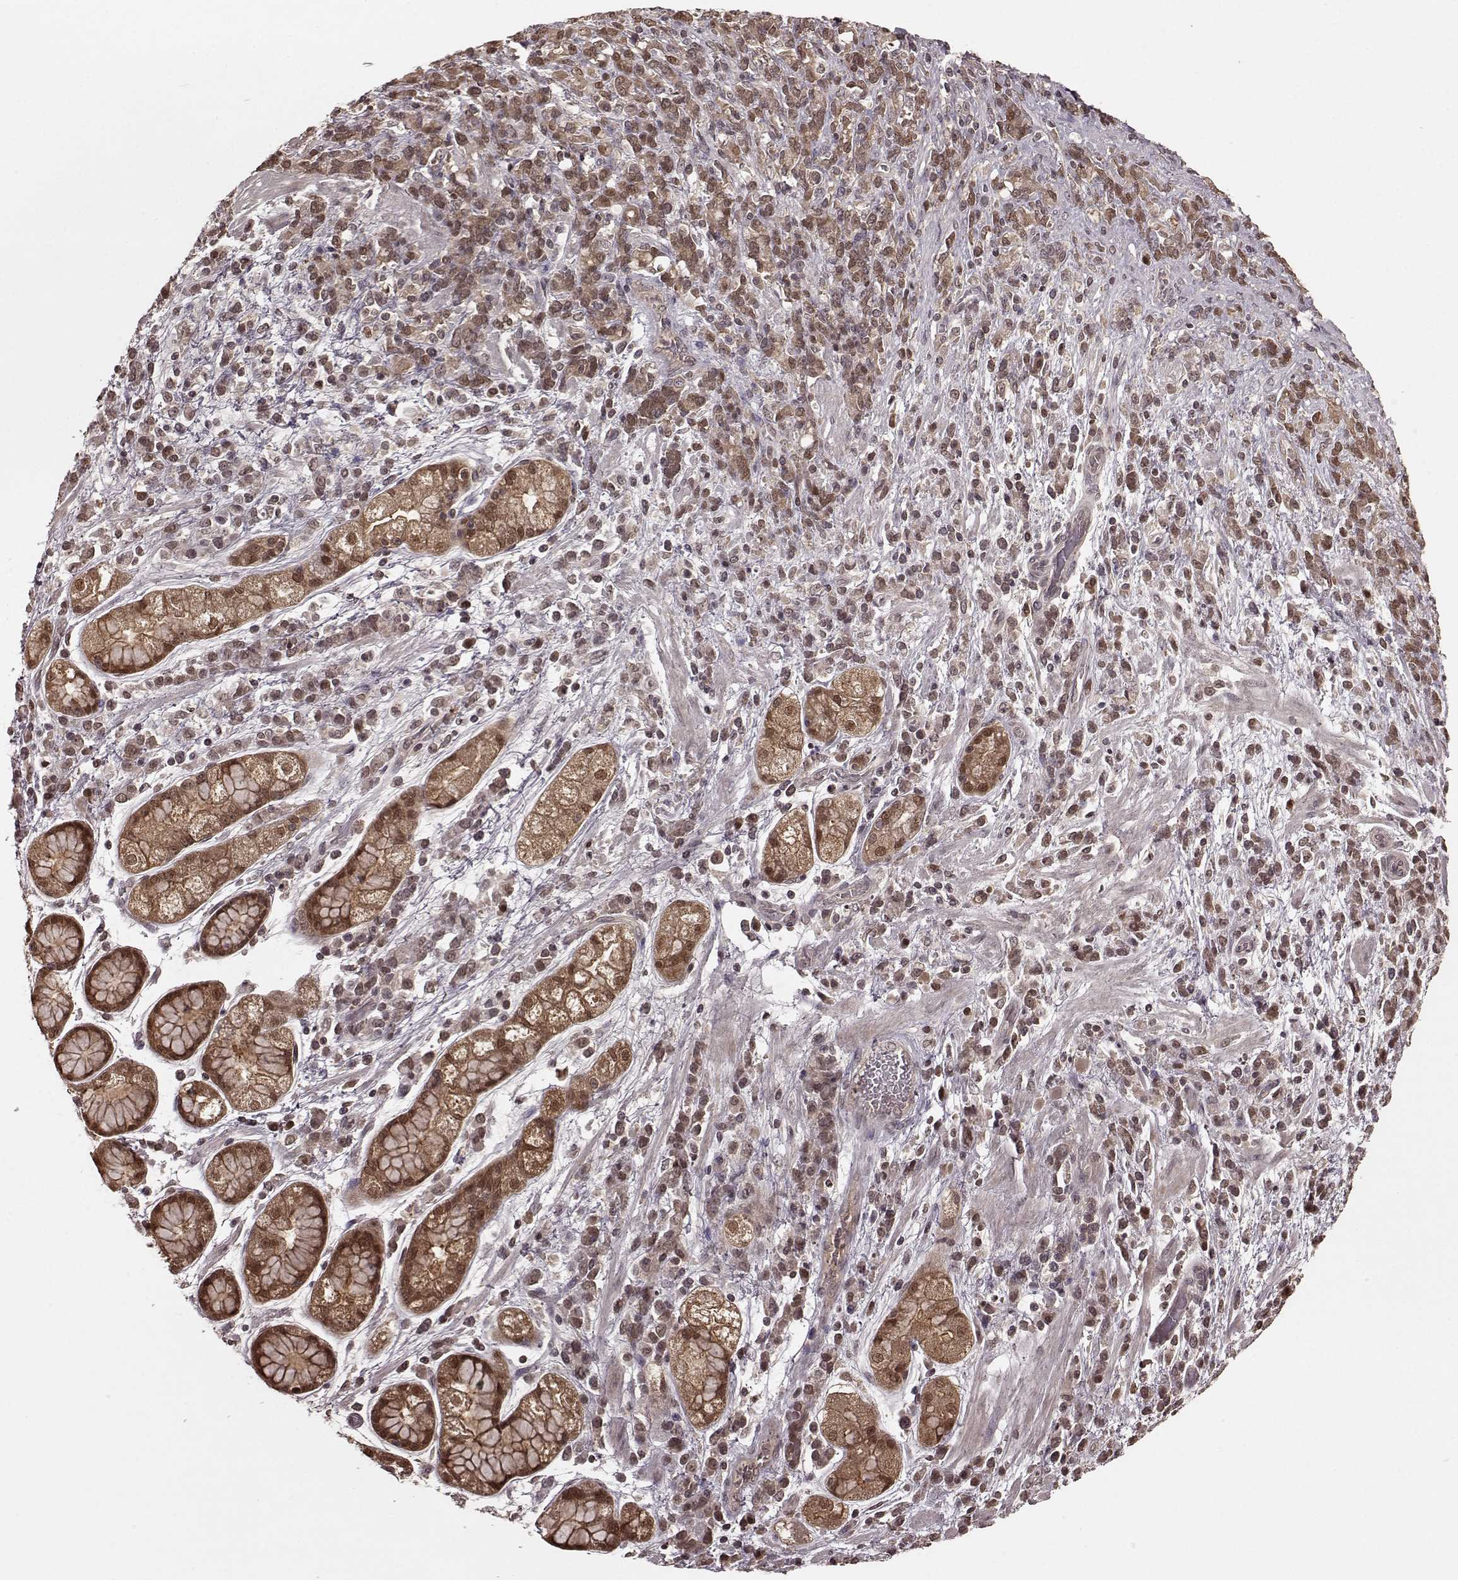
{"staining": {"intensity": "weak", "quantity": "25%-75%", "location": "cytoplasmic/membranous,nuclear"}, "tissue": "stomach cancer", "cell_type": "Tumor cells", "image_type": "cancer", "snomed": [{"axis": "morphology", "description": "Adenocarcinoma, NOS"}, {"axis": "topography", "description": "Stomach"}], "caption": "DAB immunohistochemical staining of stomach cancer exhibits weak cytoplasmic/membranous and nuclear protein staining in approximately 25%-75% of tumor cells.", "gene": "GSS", "patient": {"sex": "female", "age": 57}}